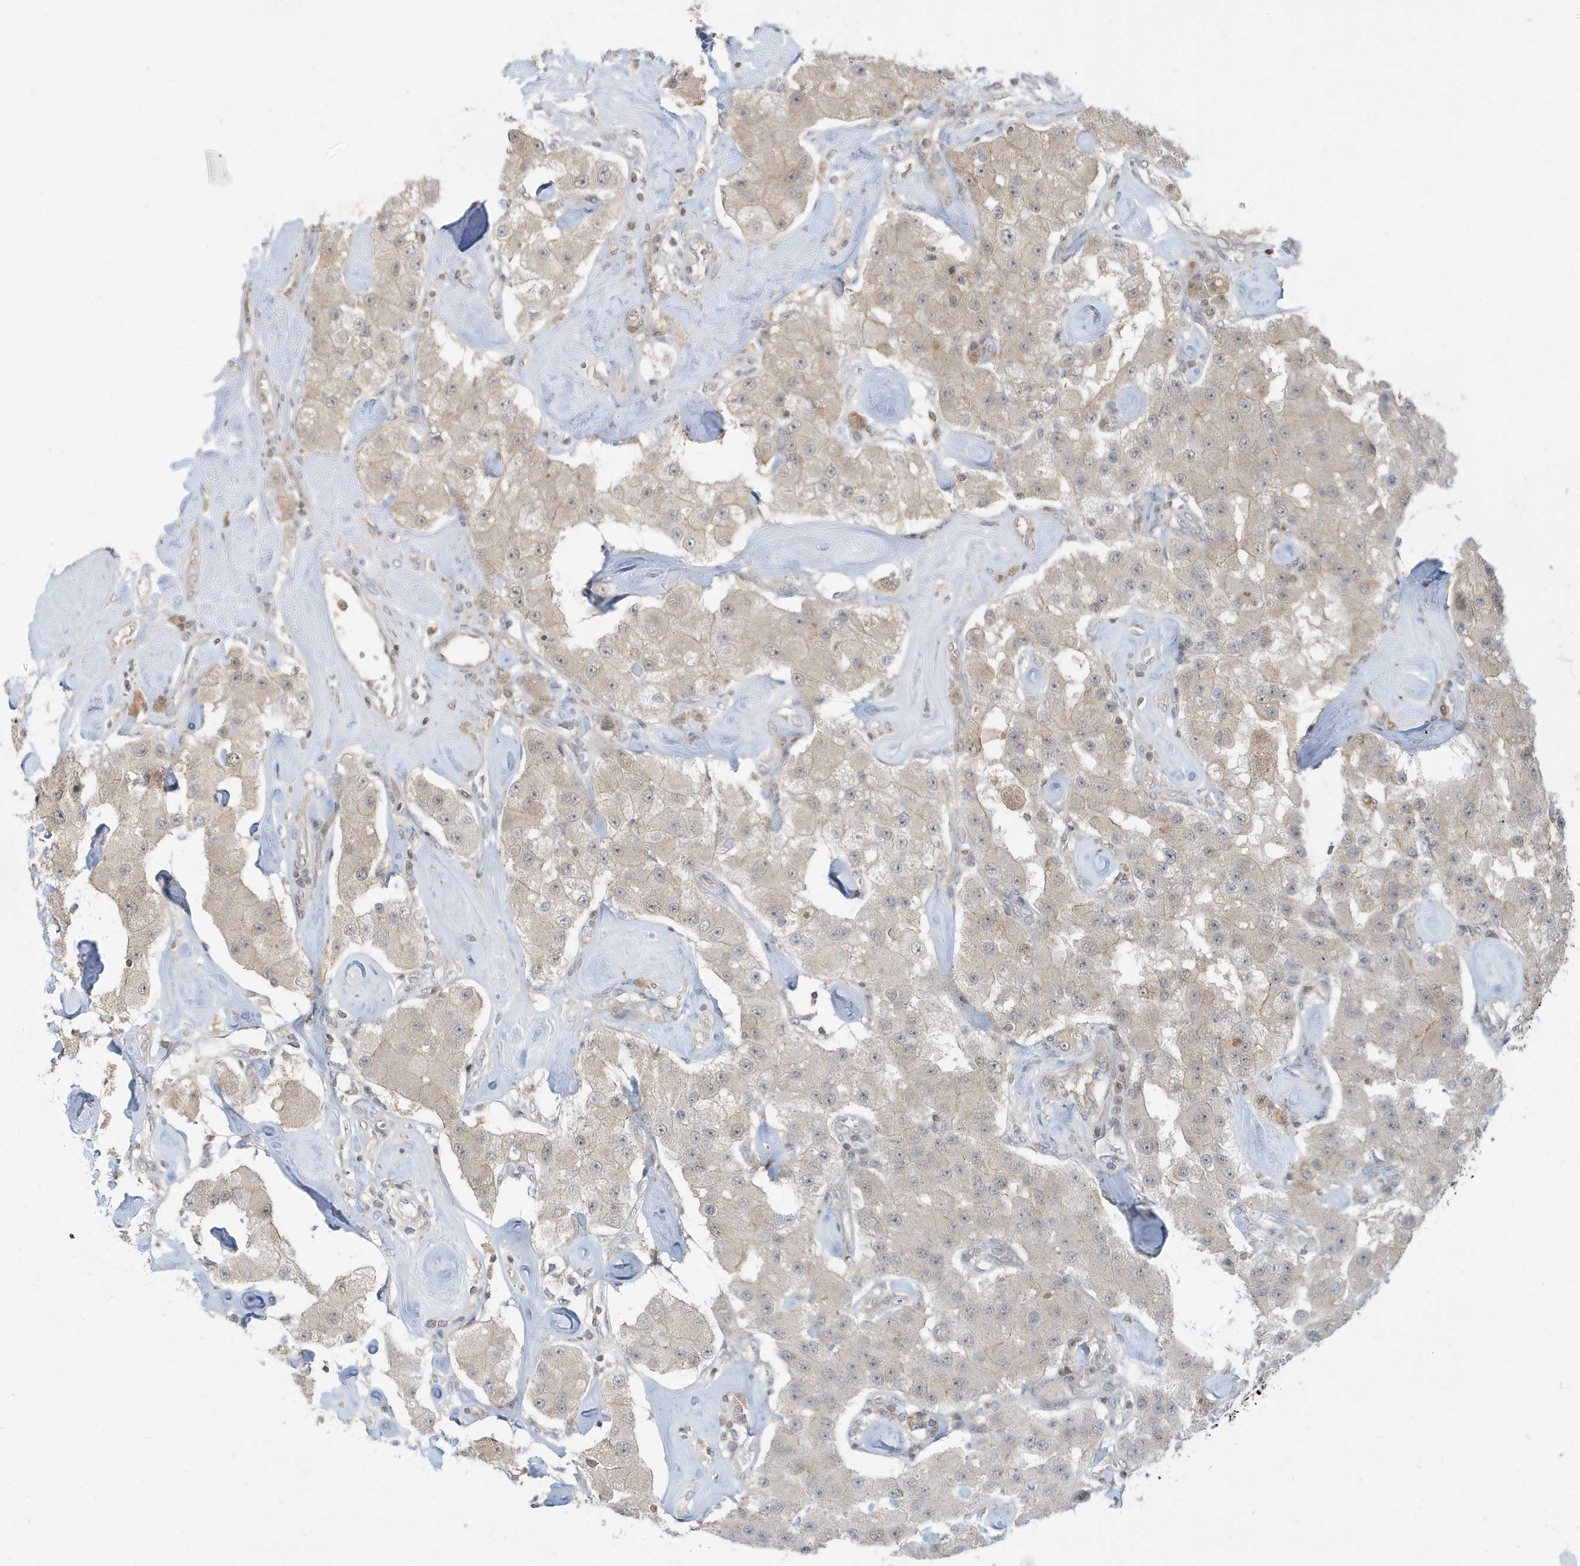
{"staining": {"intensity": "weak", "quantity": "25%-75%", "location": "cytoplasmic/membranous"}, "tissue": "carcinoid", "cell_type": "Tumor cells", "image_type": "cancer", "snomed": [{"axis": "morphology", "description": "Carcinoid, malignant, NOS"}, {"axis": "topography", "description": "Pancreas"}], "caption": "Immunohistochemical staining of human carcinoid displays low levels of weak cytoplasmic/membranous positivity in approximately 25%-75% of tumor cells.", "gene": "PRRT3", "patient": {"sex": "male", "age": 41}}